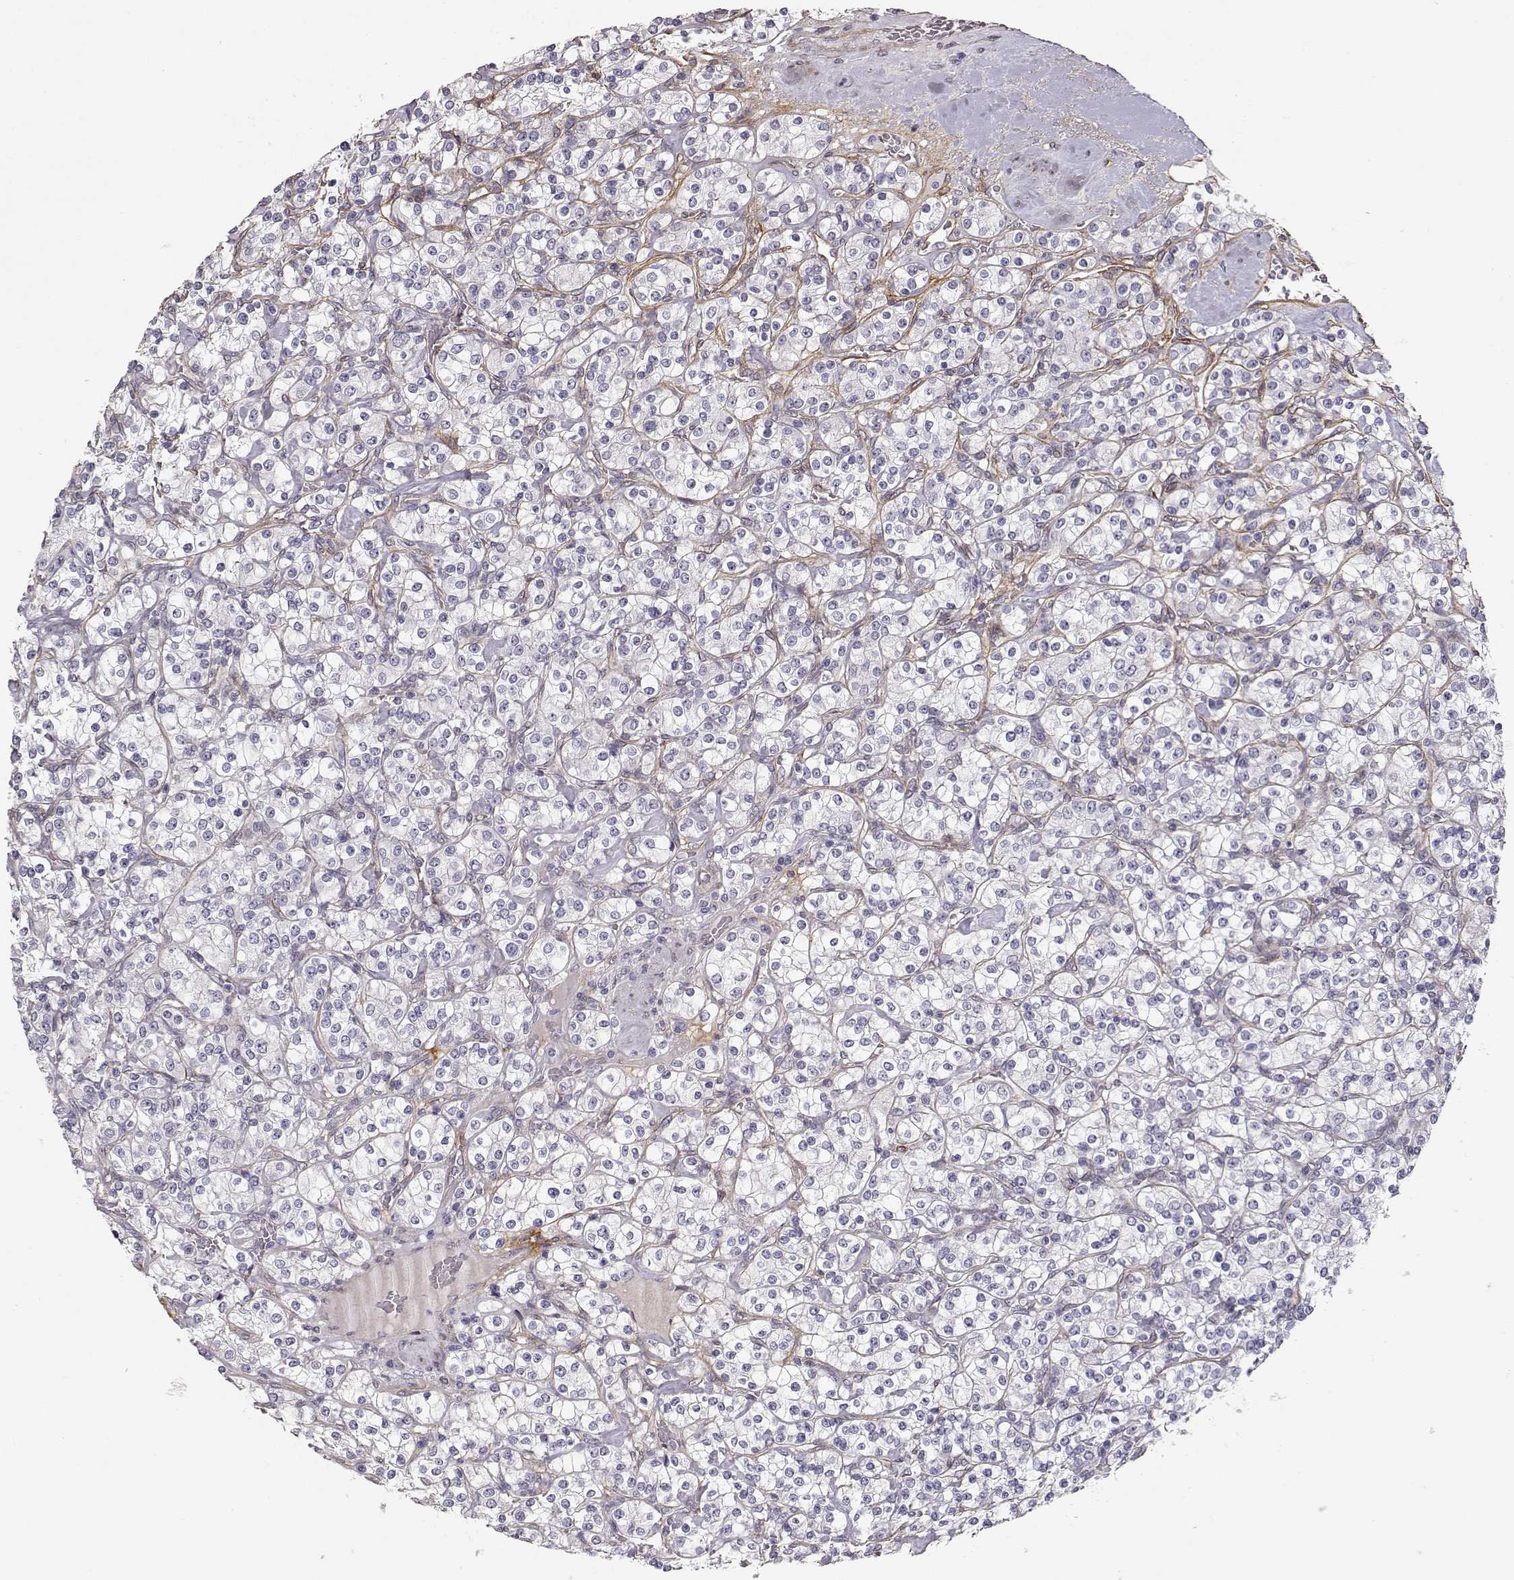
{"staining": {"intensity": "negative", "quantity": "none", "location": "none"}, "tissue": "renal cancer", "cell_type": "Tumor cells", "image_type": "cancer", "snomed": [{"axis": "morphology", "description": "Adenocarcinoma, NOS"}, {"axis": "topography", "description": "Kidney"}], "caption": "The photomicrograph demonstrates no significant staining in tumor cells of renal cancer.", "gene": "LAMC1", "patient": {"sex": "male", "age": 77}}